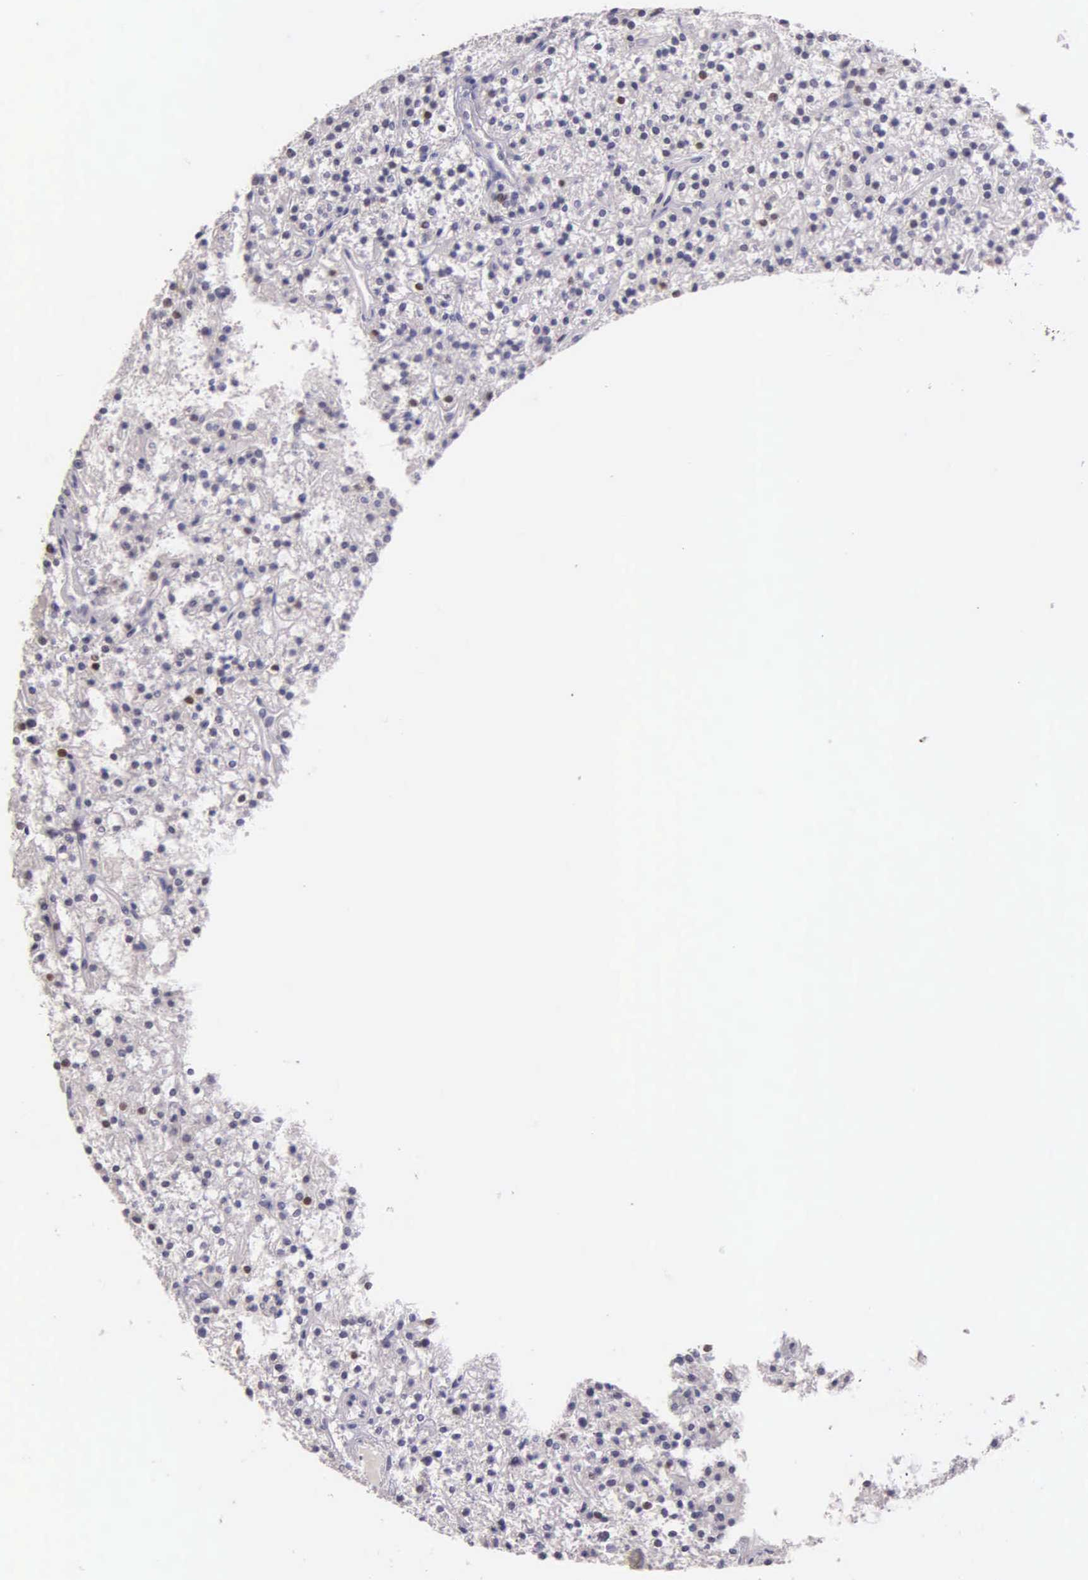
{"staining": {"intensity": "negative", "quantity": "none", "location": "none"}, "tissue": "parathyroid gland", "cell_type": "Glandular cells", "image_type": "normal", "snomed": [{"axis": "morphology", "description": "Normal tissue, NOS"}, {"axis": "topography", "description": "Parathyroid gland"}], "caption": "This is an IHC image of unremarkable human parathyroid gland. There is no staining in glandular cells.", "gene": "MCM5", "patient": {"sex": "female", "age": 74}}